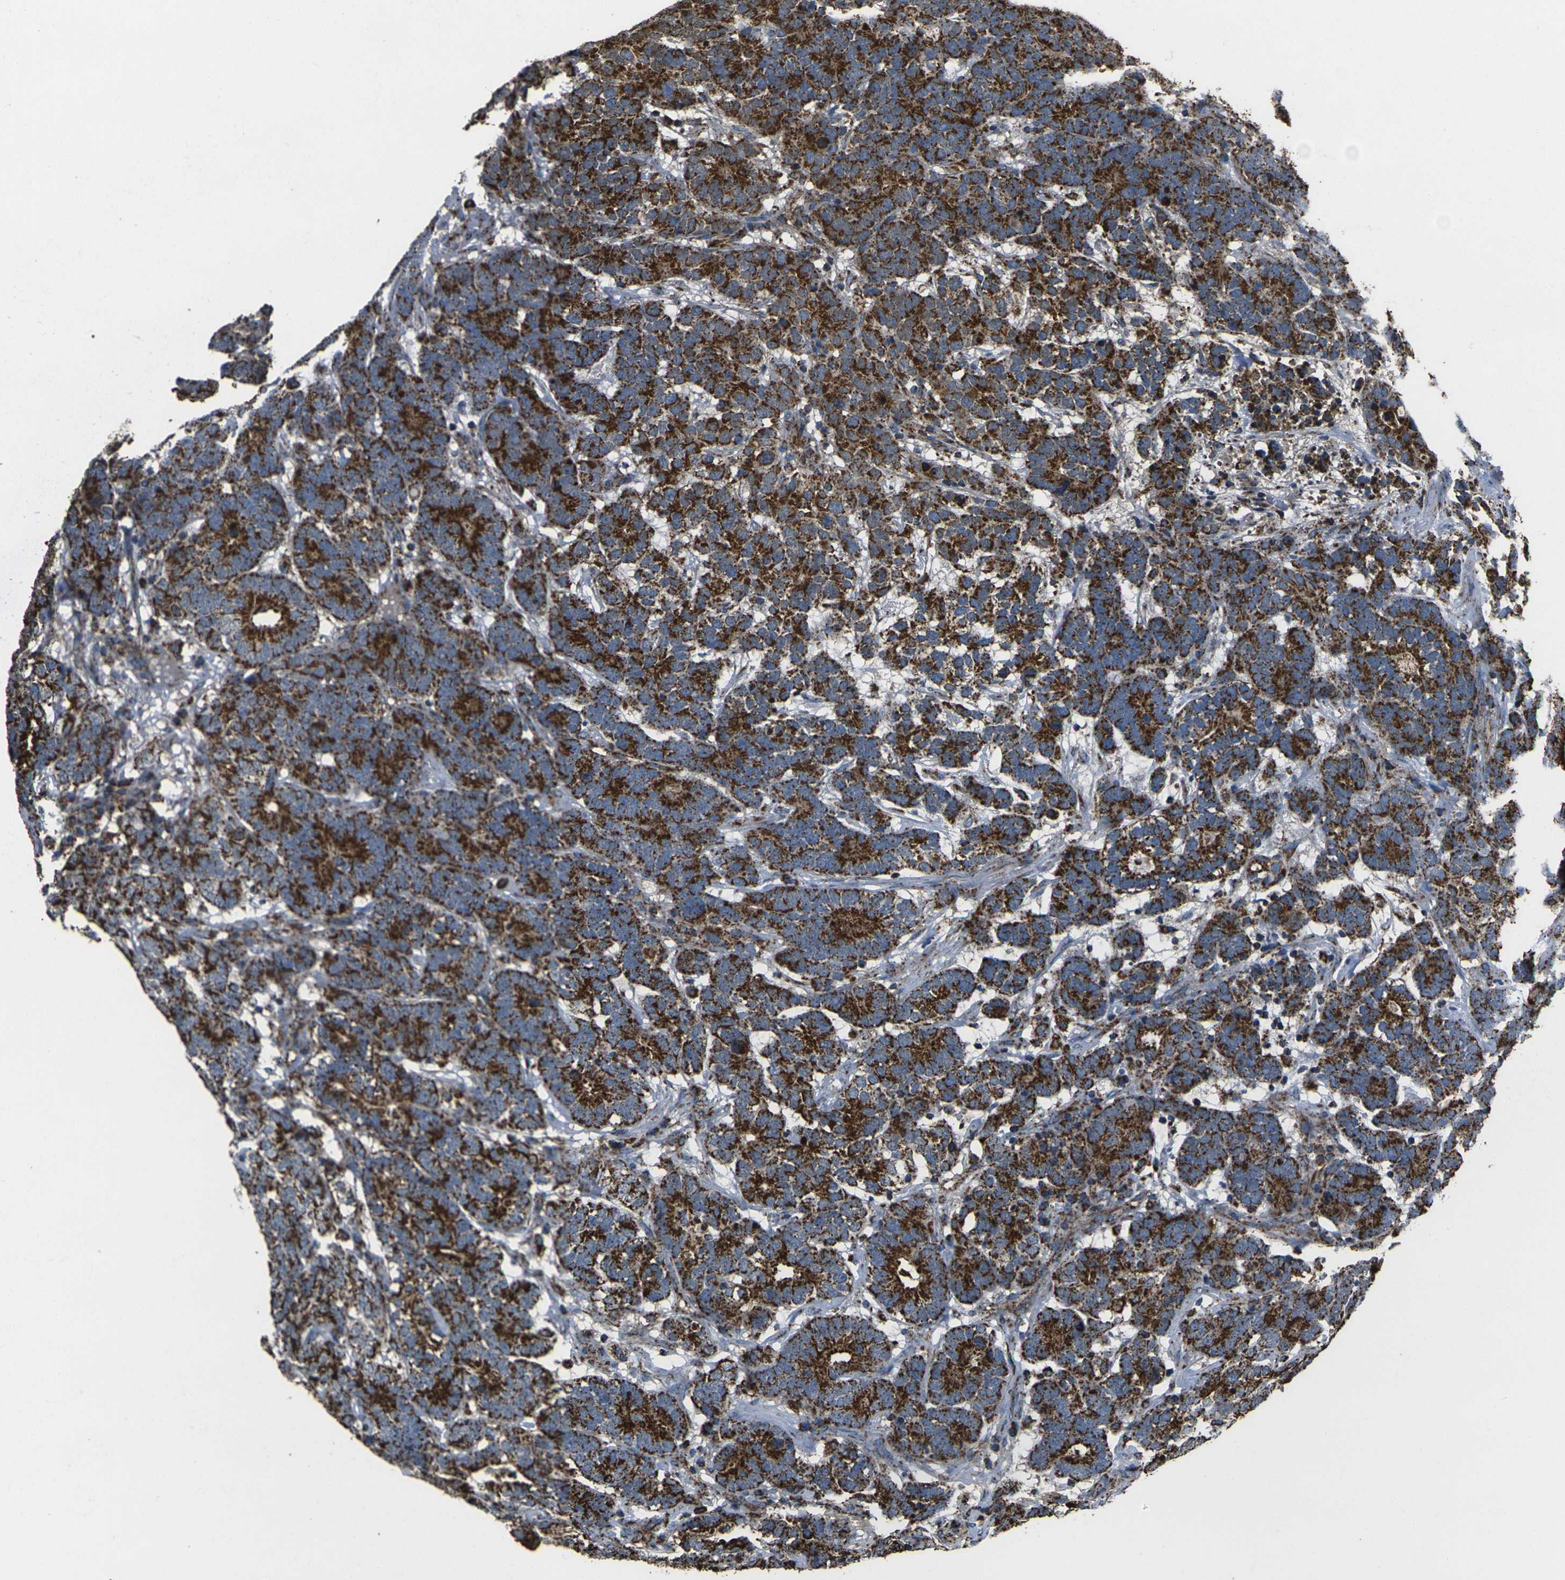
{"staining": {"intensity": "strong", "quantity": ">75%", "location": "cytoplasmic/membranous"}, "tissue": "testis cancer", "cell_type": "Tumor cells", "image_type": "cancer", "snomed": [{"axis": "morphology", "description": "Carcinoma, Embryonal, NOS"}, {"axis": "topography", "description": "Testis"}], "caption": "Brown immunohistochemical staining in embryonal carcinoma (testis) shows strong cytoplasmic/membranous expression in about >75% of tumor cells.", "gene": "KLHL5", "patient": {"sex": "male", "age": 26}}